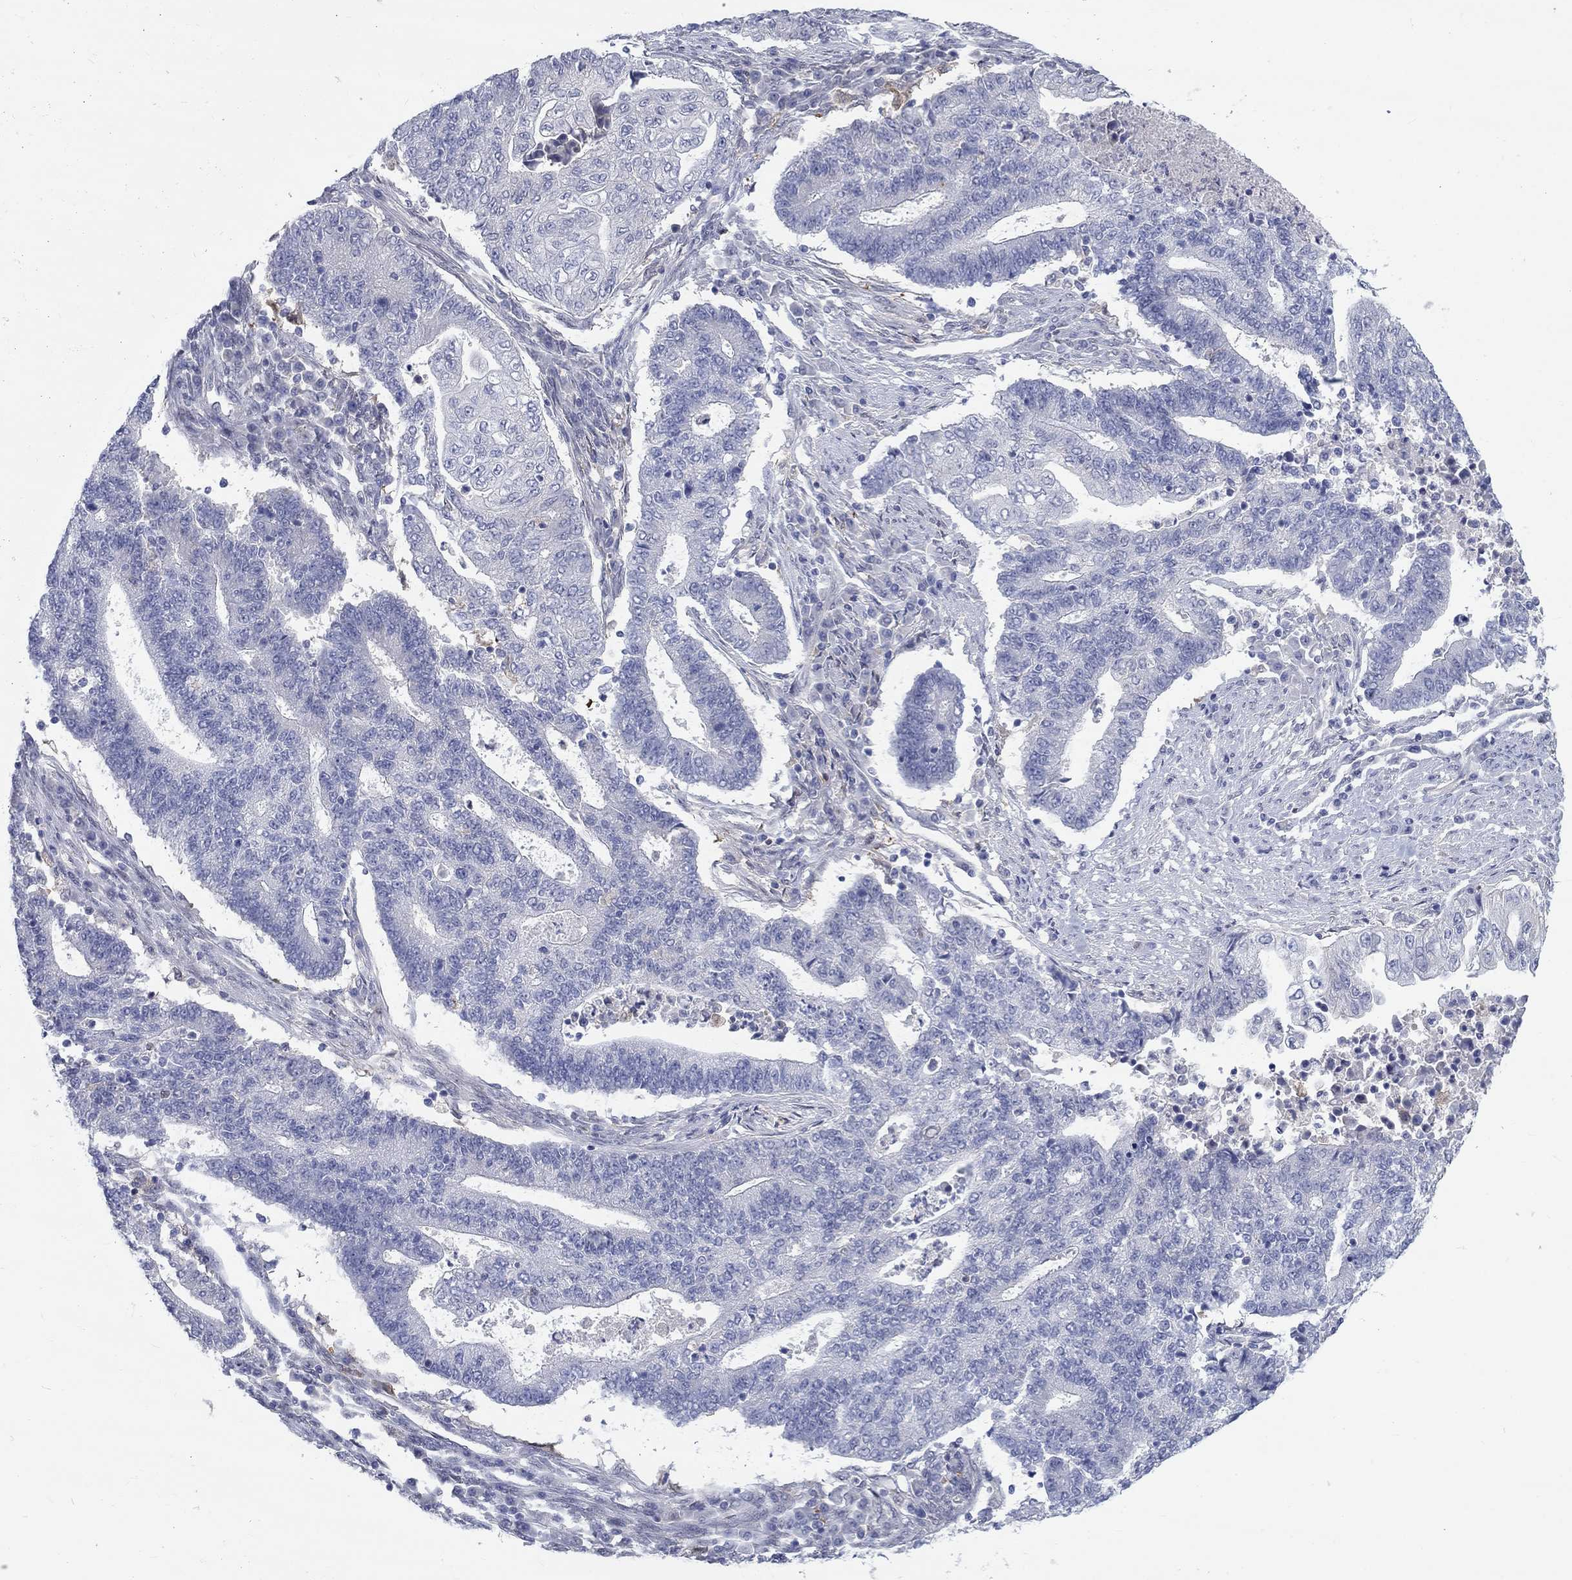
{"staining": {"intensity": "negative", "quantity": "none", "location": "none"}, "tissue": "endometrial cancer", "cell_type": "Tumor cells", "image_type": "cancer", "snomed": [{"axis": "morphology", "description": "Adenocarcinoma, NOS"}, {"axis": "topography", "description": "Uterus"}, {"axis": "topography", "description": "Endometrium"}], "caption": "Immunohistochemical staining of endometrial adenocarcinoma reveals no significant expression in tumor cells.", "gene": "EGFLAM", "patient": {"sex": "female", "age": 54}}